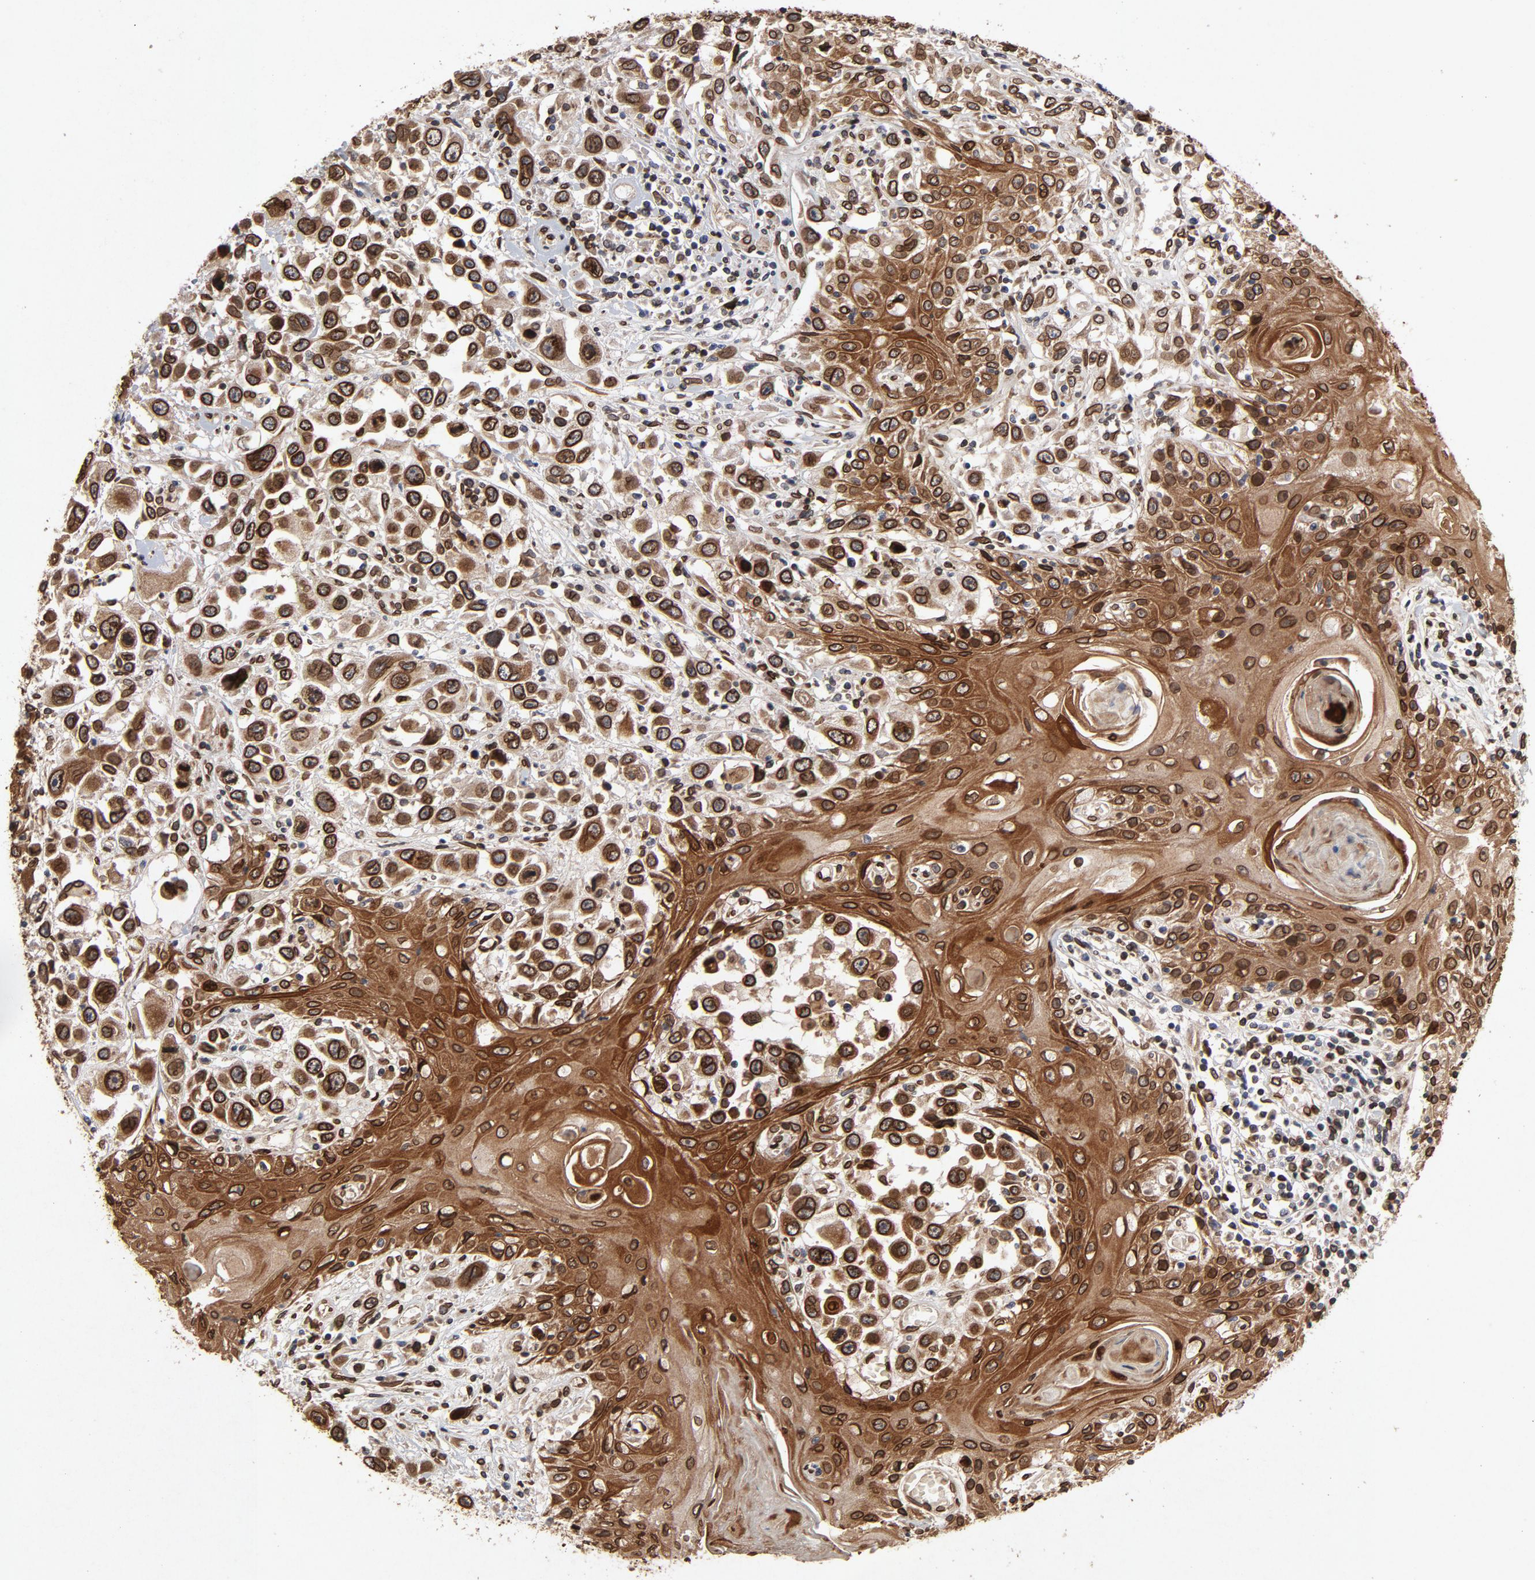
{"staining": {"intensity": "strong", "quantity": ">75%", "location": "cytoplasmic/membranous,nuclear"}, "tissue": "head and neck cancer", "cell_type": "Tumor cells", "image_type": "cancer", "snomed": [{"axis": "morphology", "description": "Squamous cell carcinoma, NOS"}, {"axis": "topography", "description": "Oral tissue"}, {"axis": "topography", "description": "Head-Neck"}], "caption": "IHC (DAB (3,3'-diaminobenzidine)) staining of human head and neck cancer exhibits strong cytoplasmic/membranous and nuclear protein expression in about >75% of tumor cells.", "gene": "LMNA", "patient": {"sex": "female", "age": 76}}